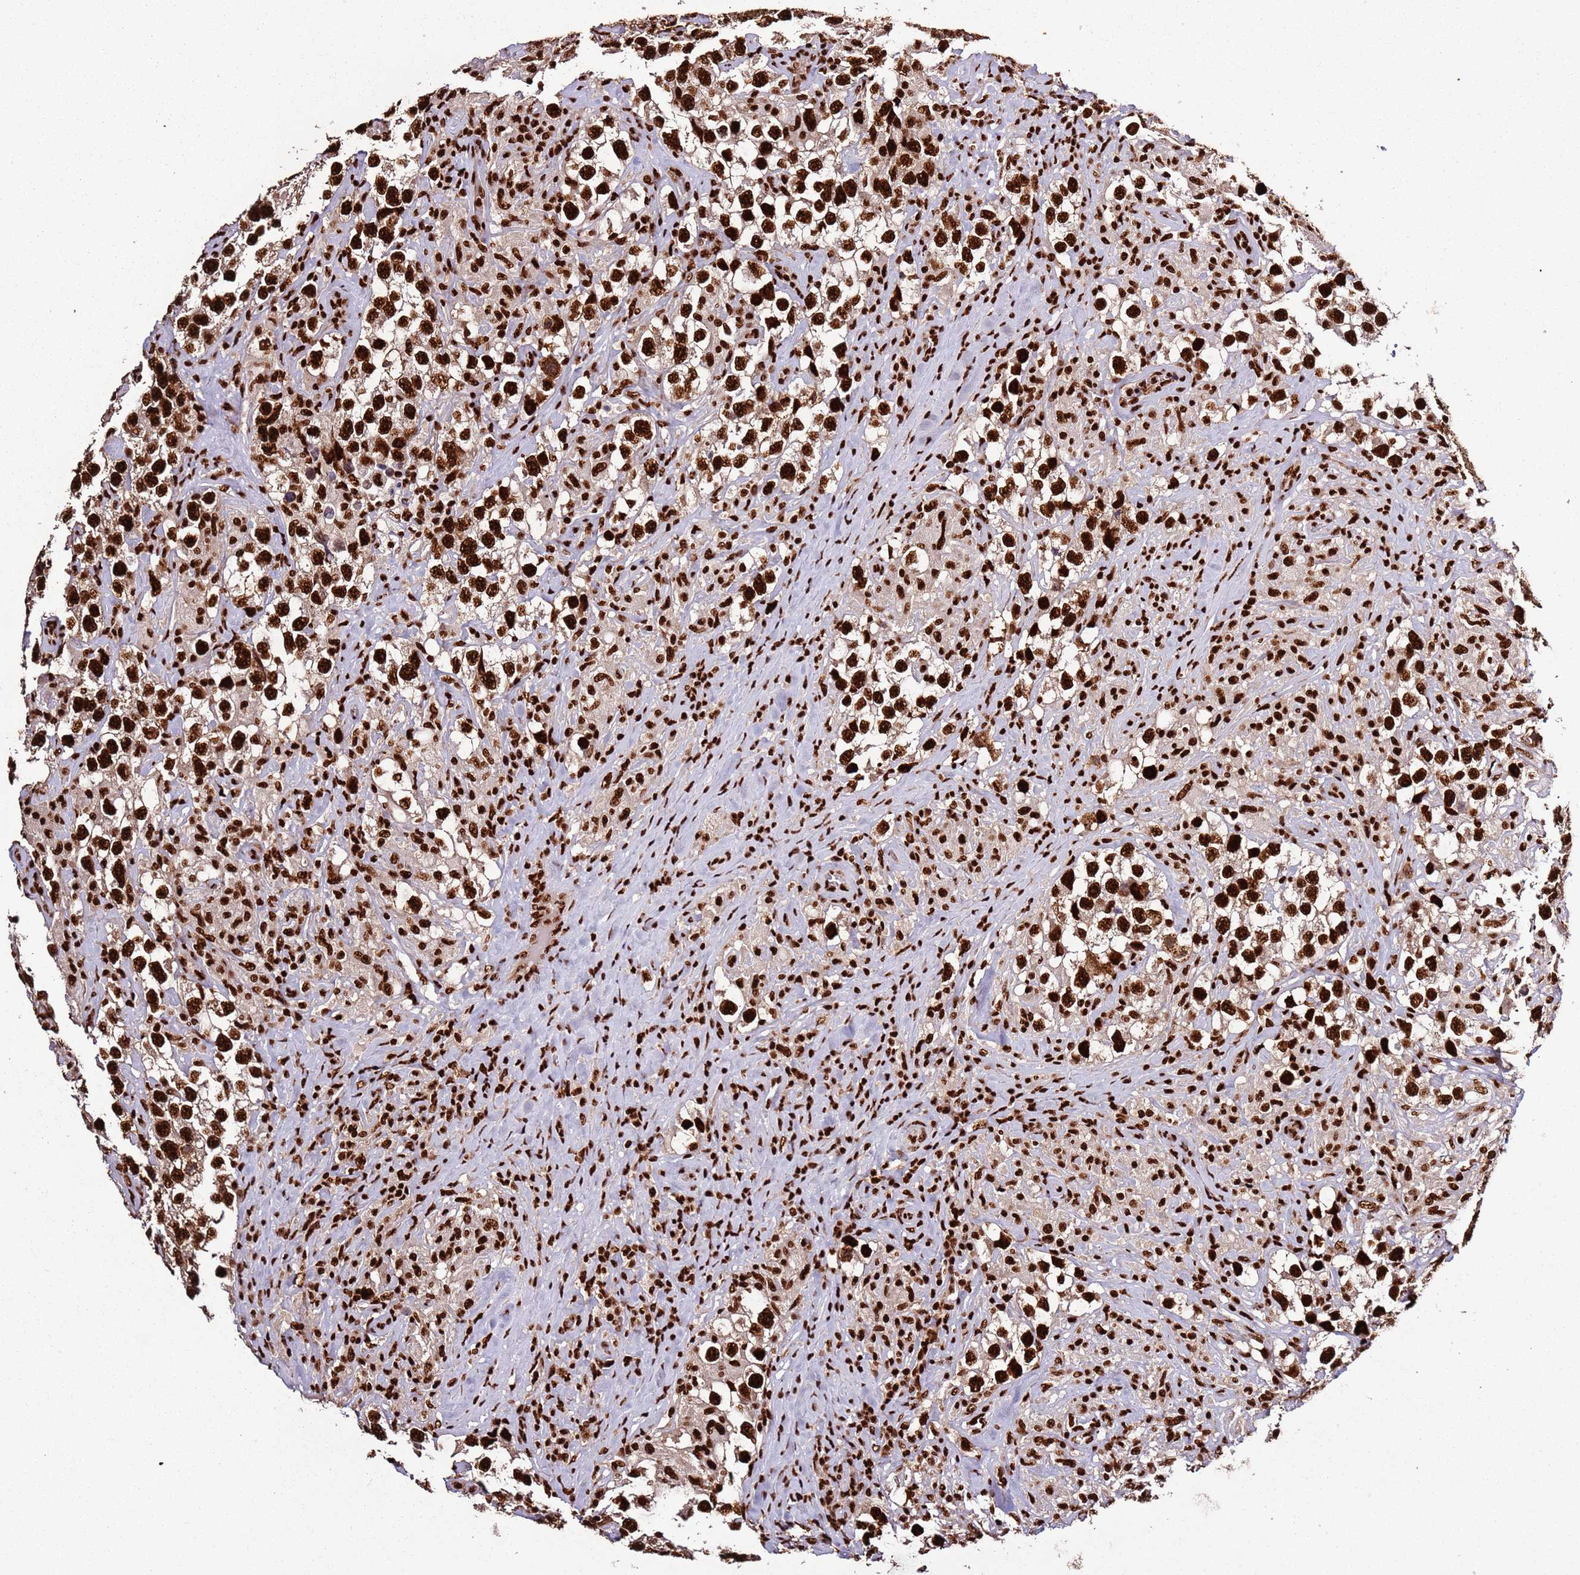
{"staining": {"intensity": "strong", "quantity": ">75%", "location": "nuclear"}, "tissue": "testis cancer", "cell_type": "Tumor cells", "image_type": "cancer", "snomed": [{"axis": "morphology", "description": "Seminoma, NOS"}, {"axis": "topography", "description": "Testis"}], "caption": "Strong nuclear positivity for a protein is present in approximately >75% of tumor cells of testis cancer using immunohistochemistry.", "gene": "C6orf226", "patient": {"sex": "male", "age": 46}}